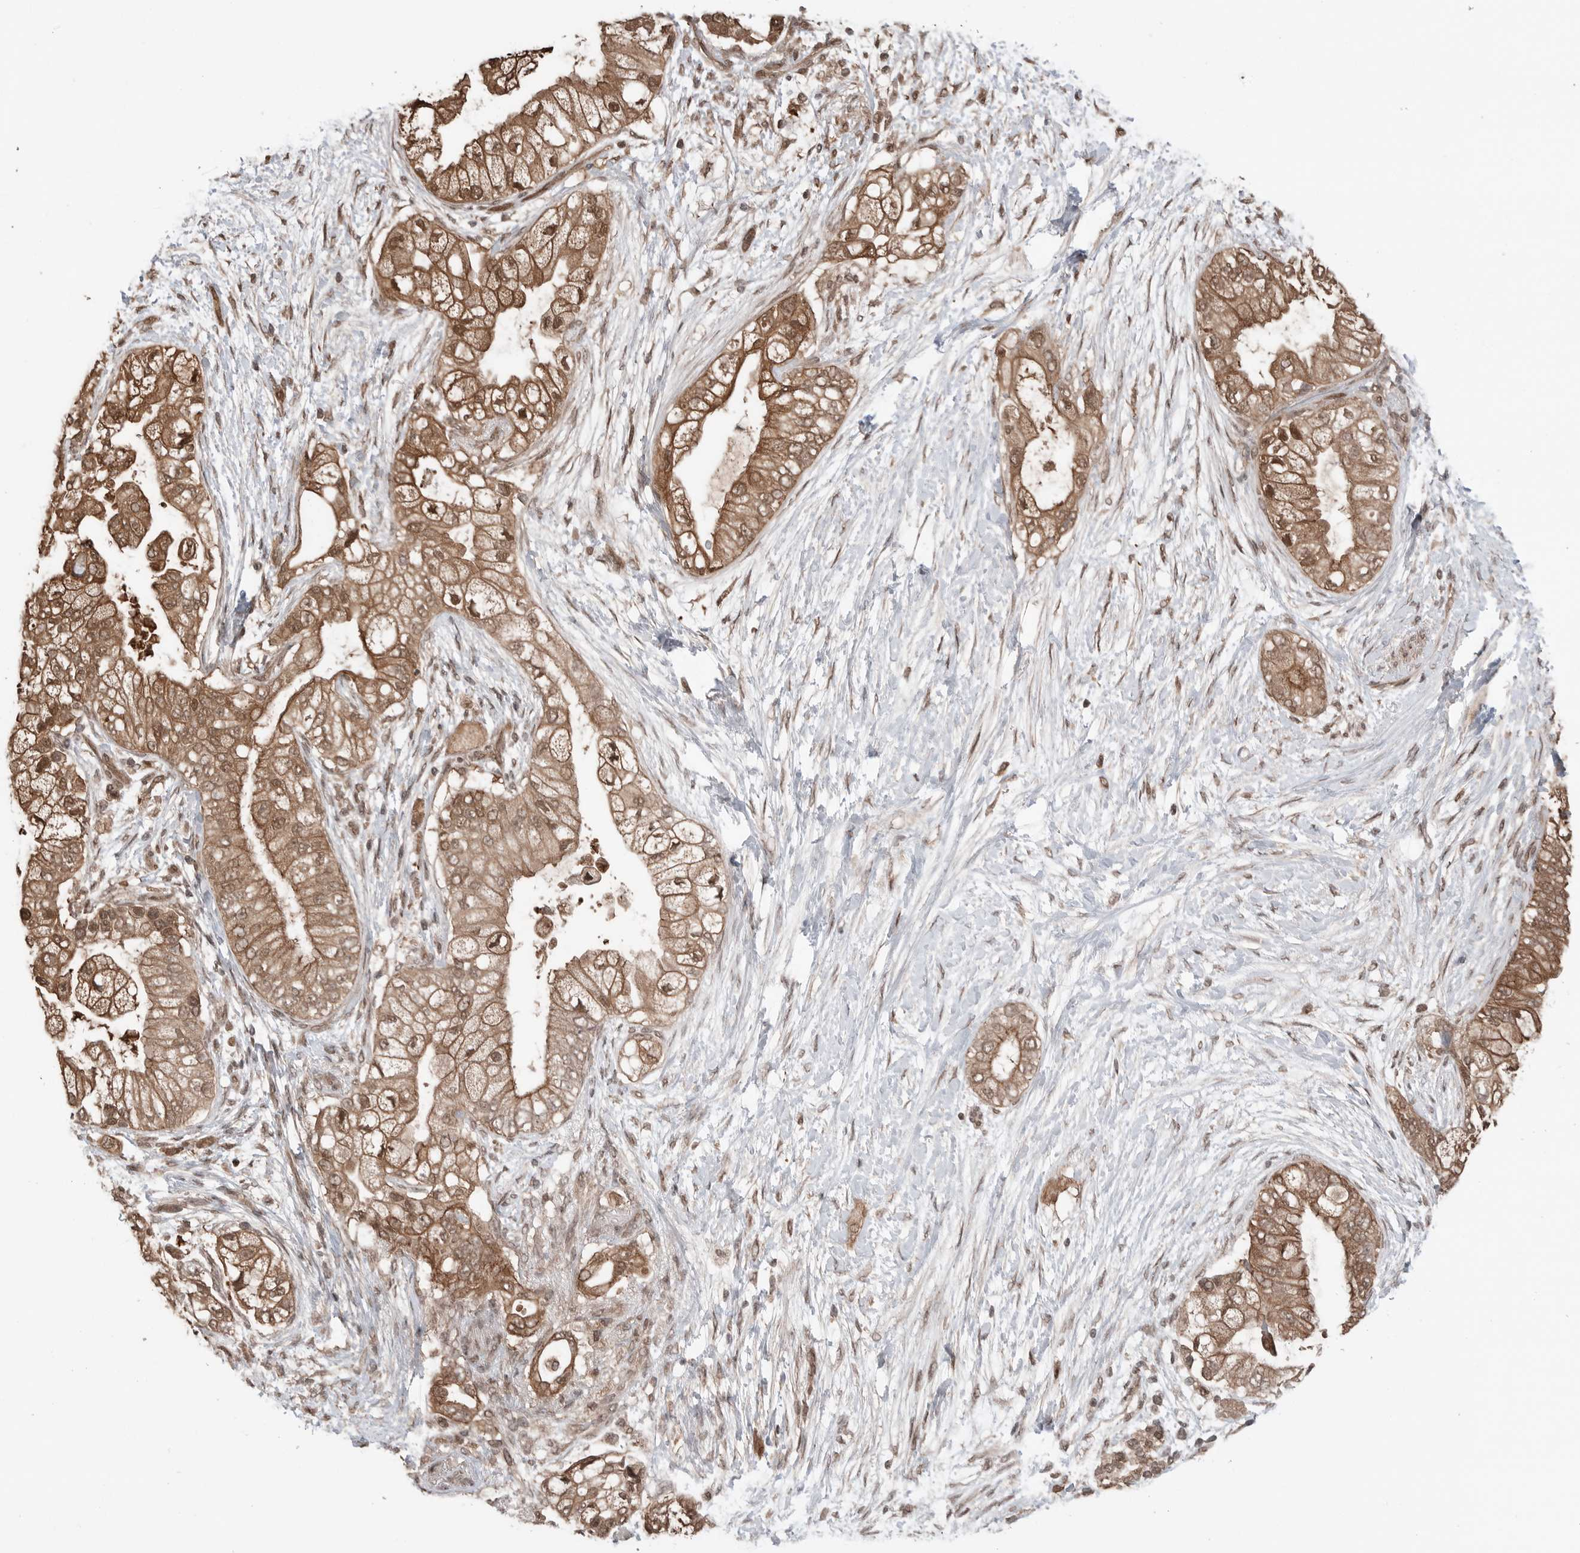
{"staining": {"intensity": "moderate", "quantity": ">75%", "location": "cytoplasmic/membranous,nuclear"}, "tissue": "pancreatic cancer", "cell_type": "Tumor cells", "image_type": "cancer", "snomed": [{"axis": "morphology", "description": "Adenocarcinoma, NOS"}, {"axis": "topography", "description": "Pancreas"}], "caption": "Pancreatic adenocarcinoma stained with DAB (3,3'-diaminobenzidine) immunohistochemistry shows medium levels of moderate cytoplasmic/membranous and nuclear staining in approximately >75% of tumor cells. (brown staining indicates protein expression, while blue staining denotes nuclei).", "gene": "PEAK1", "patient": {"sex": "male", "age": 53}}